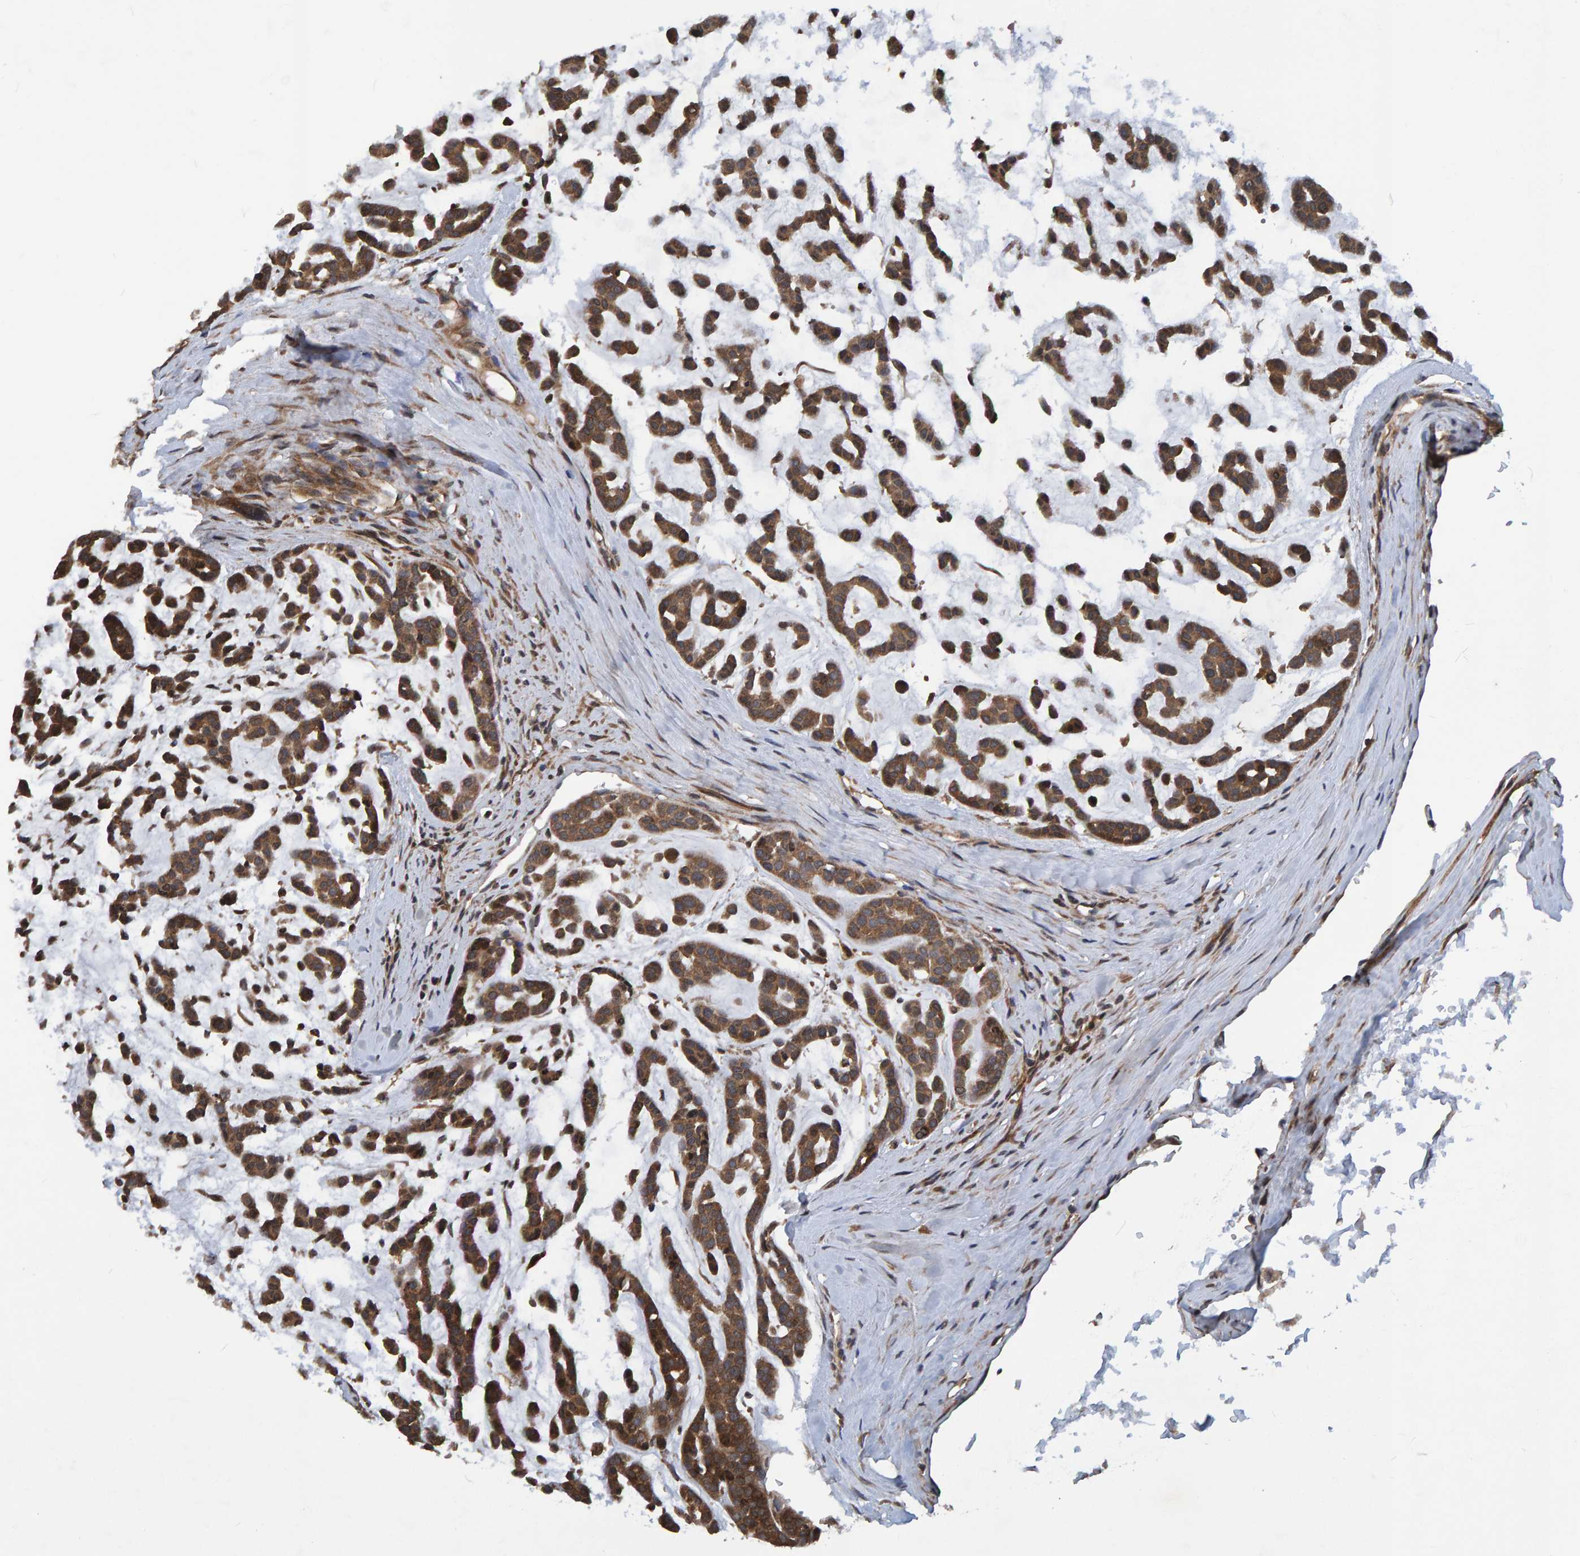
{"staining": {"intensity": "moderate", "quantity": ">75%", "location": "cytoplasmic/membranous"}, "tissue": "head and neck cancer", "cell_type": "Tumor cells", "image_type": "cancer", "snomed": [{"axis": "morphology", "description": "Adenocarcinoma, NOS"}, {"axis": "morphology", "description": "Adenoma, NOS"}, {"axis": "topography", "description": "Head-Neck"}], "caption": "Immunohistochemical staining of head and neck adenocarcinoma displays medium levels of moderate cytoplasmic/membranous staining in approximately >75% of tumor cells. (DAB (3,3'-diaminobenzidine) IHC with brightfield microscopy, high magnification).", "gene": "GAB2", "patient": {"sex": "female", "age": 55}}